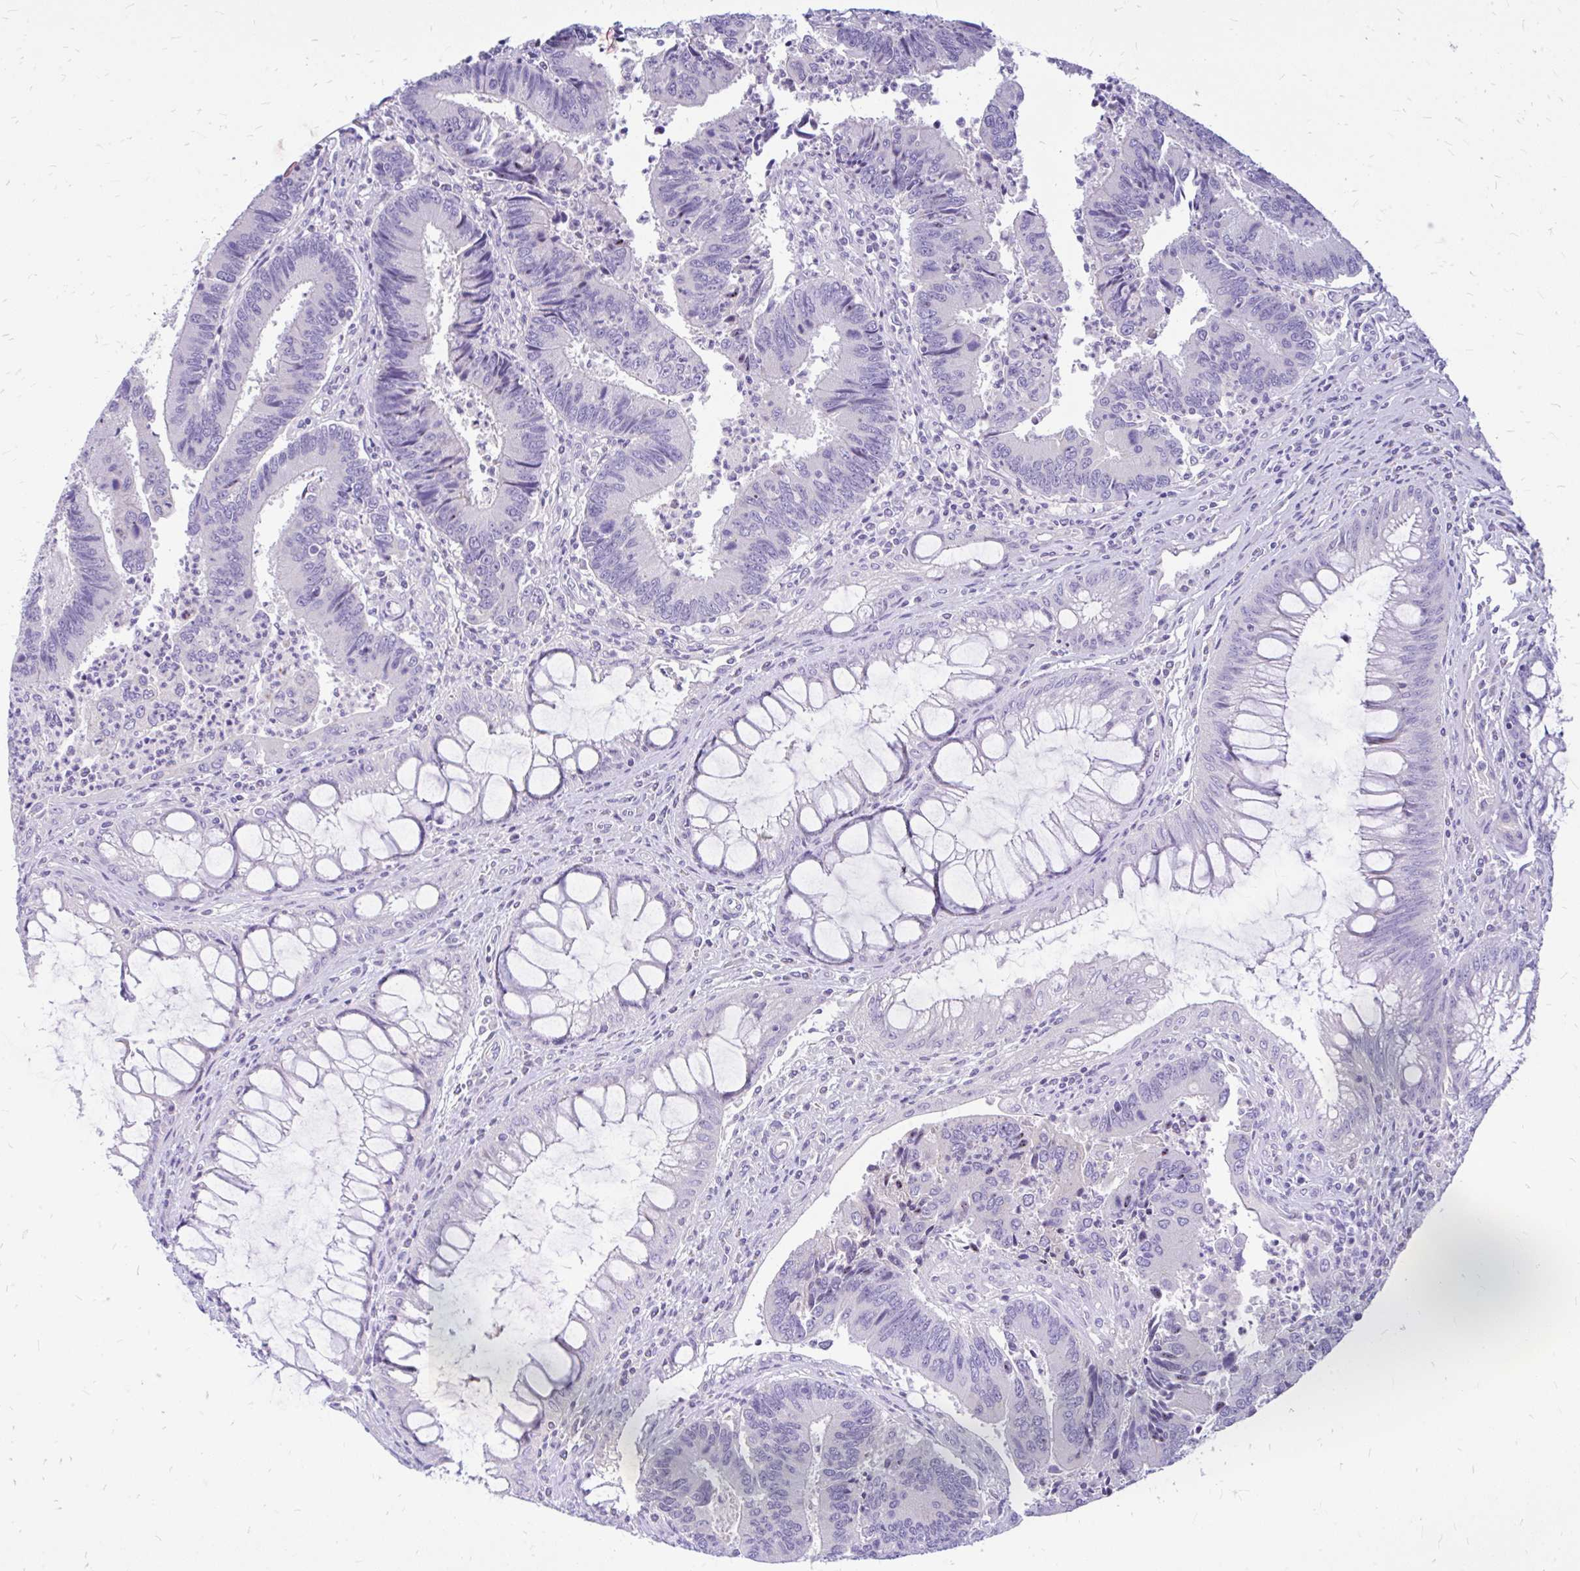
{"staining": {"intensity": "negative", "quantity": "none", "location": "none"}, "tissue": "colorectal cancer", "cell_type": "Tumor cells", "image_type": "cancer", "snomed": [{"axis": "morphology", "description": "Adenocarcinoma, NOS"}, {"axis": "topography", "description": "Colon"}], "caption": "This image is of colorectal adenocarcinoma stained with immunohistochemistry to label a protein in brown with the nuclei are counter-stained blue. There is no staining in tumor cells.", "gene": "MAP1LC3A", "patient": {"sex": "female", "age": 67}}